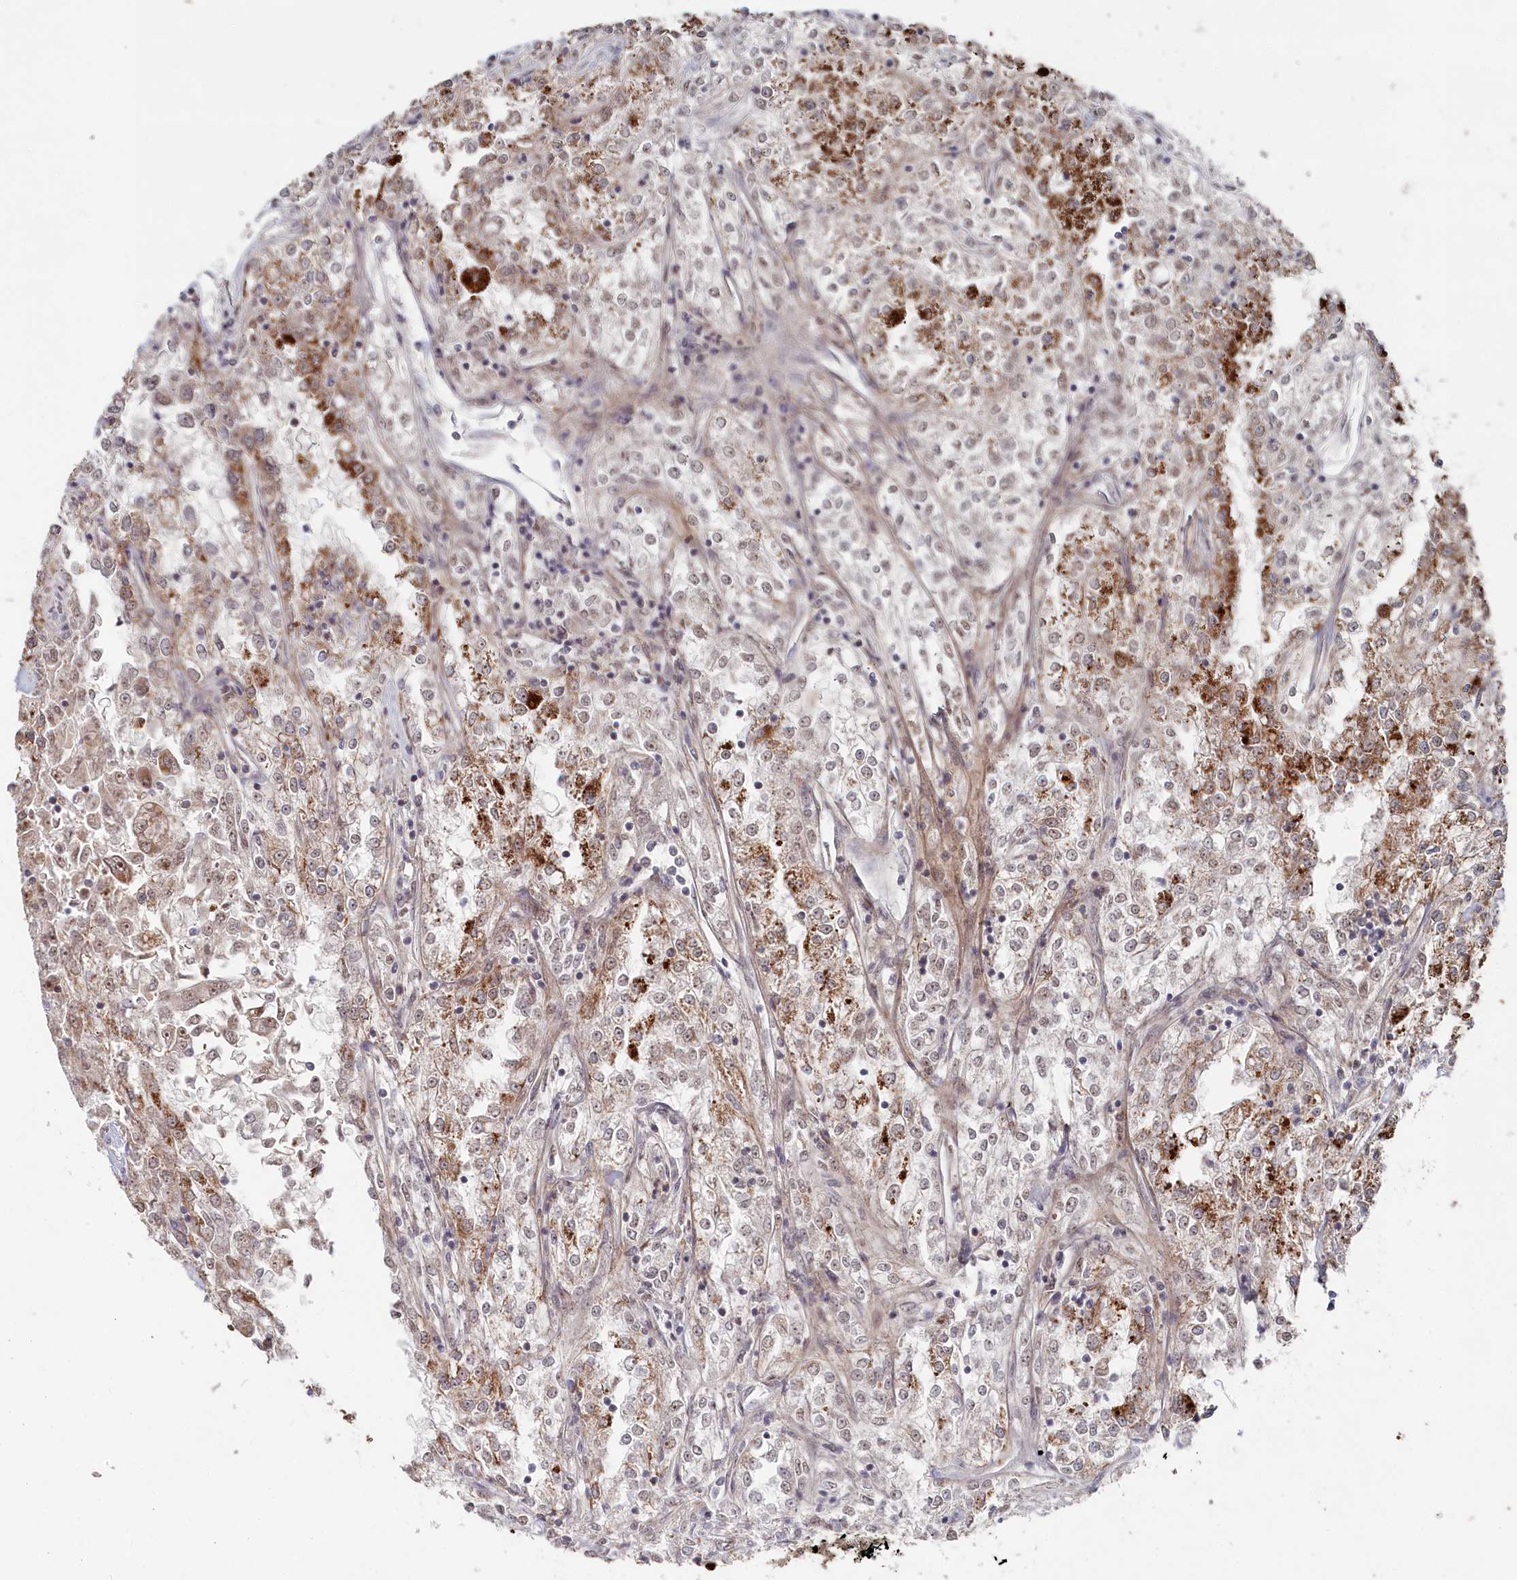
{"staining": {"intensity": "moderate", "quantity": "25%-75%", "location": "cytoplasmic/membranous"}, "tissue": "renal cancer", "cell_type": "Tumor cells", "image_type": "cancer", "snomed": [{"axis": "morphology", "description": "Adenocarcinoma, NOS"}, {"axis": "topography", "description": "Kidney"}], "caption": "Protein analysis of renal cancer tissue shows moderate cytoplasmic/membranous positivity in approximately 25%-75% of tumor cells.", "gene": "WAPL", "patient": {"sex": "female", "age": 52}}